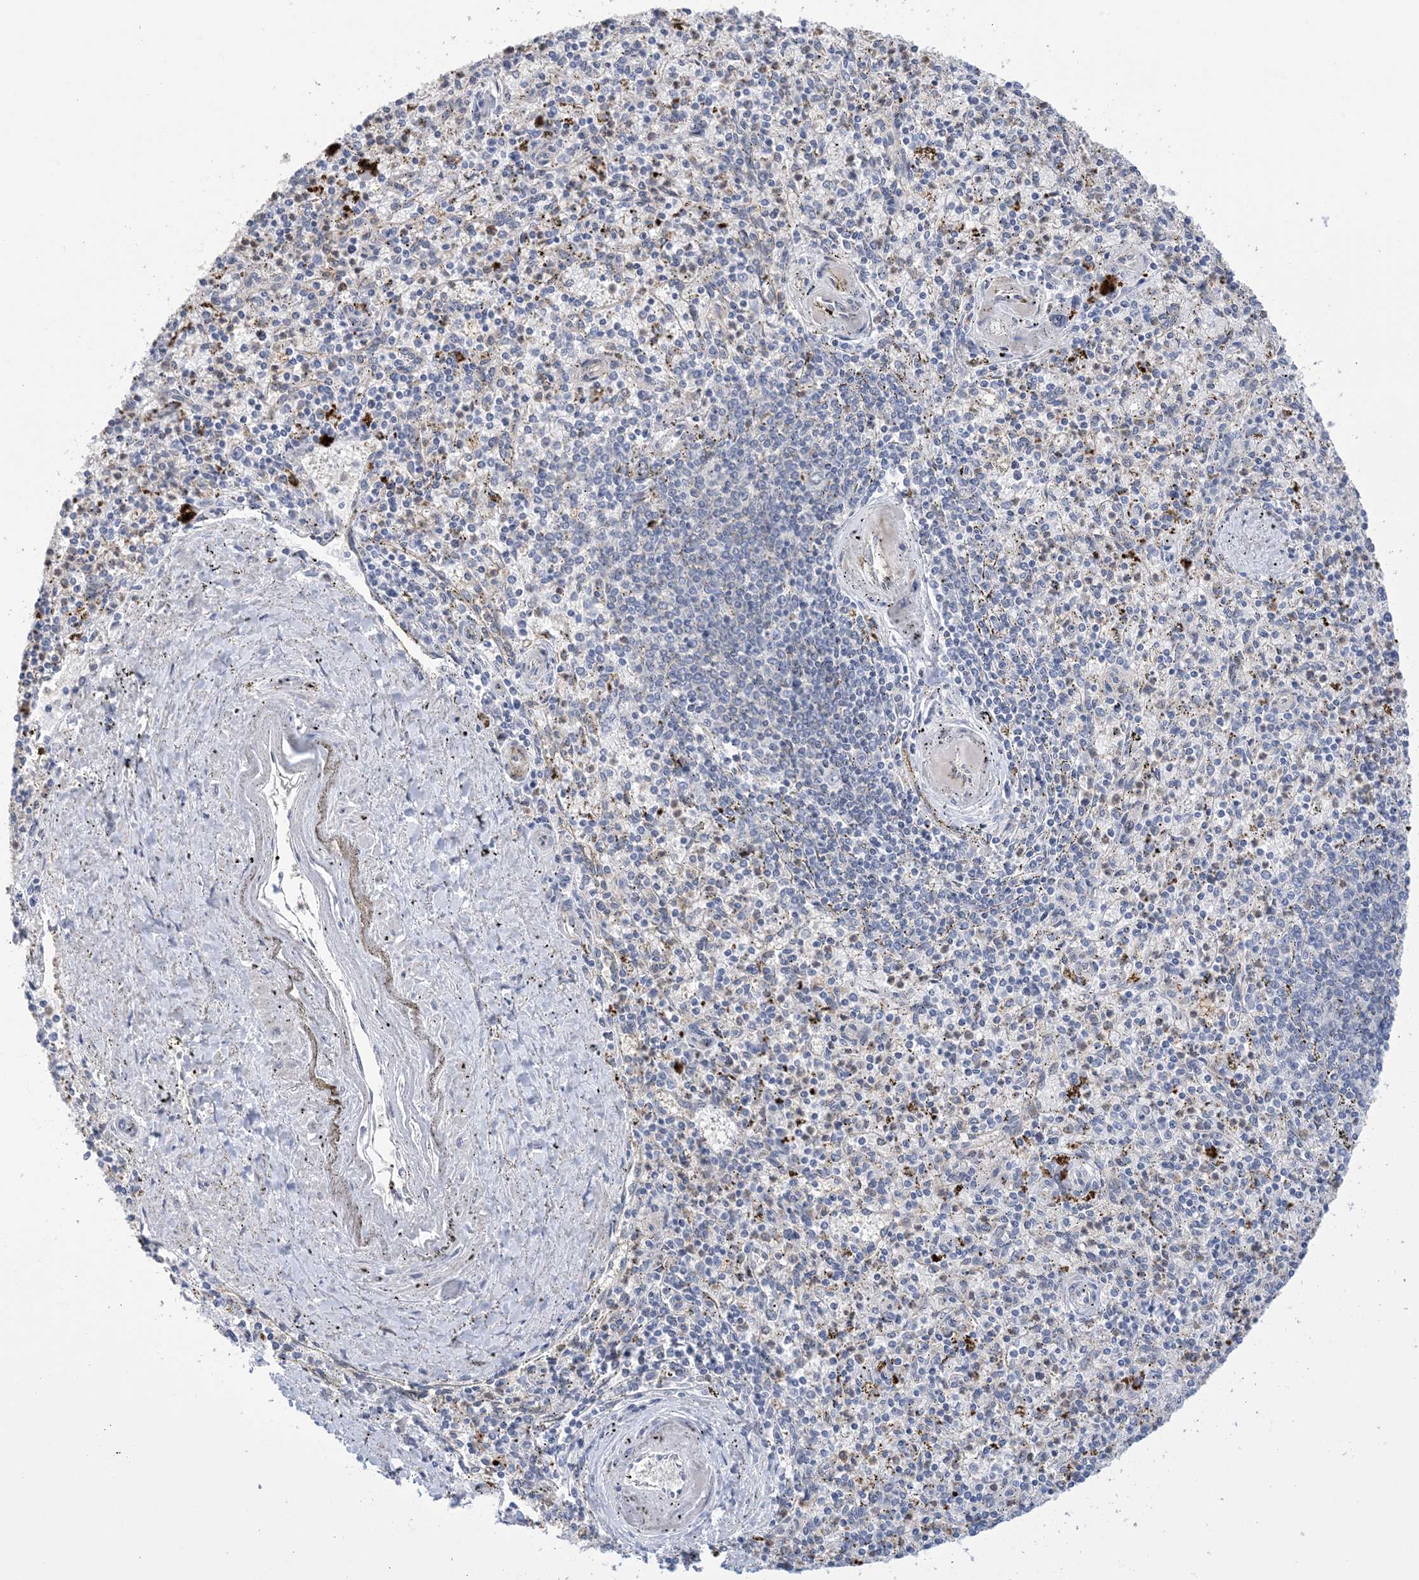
{"staining": {"intensity": "negative", "quantity": "none", "location": "none"}, "tissue": "spleen", "cell_type": "Cells in red pulp", "image_type": "normal", "snomed": [{"axis": "morphology", "description": "Normal tissue, NOS"}, {"axis": "topography", "description": "Spleen"}], "caption": "Immunohistochemistry (IHC) of unremarkable human spleen exhibits no expression in cells in red pulp.", "gene": "TTYH1", "patient": {"sex": "male", "age": 72}}